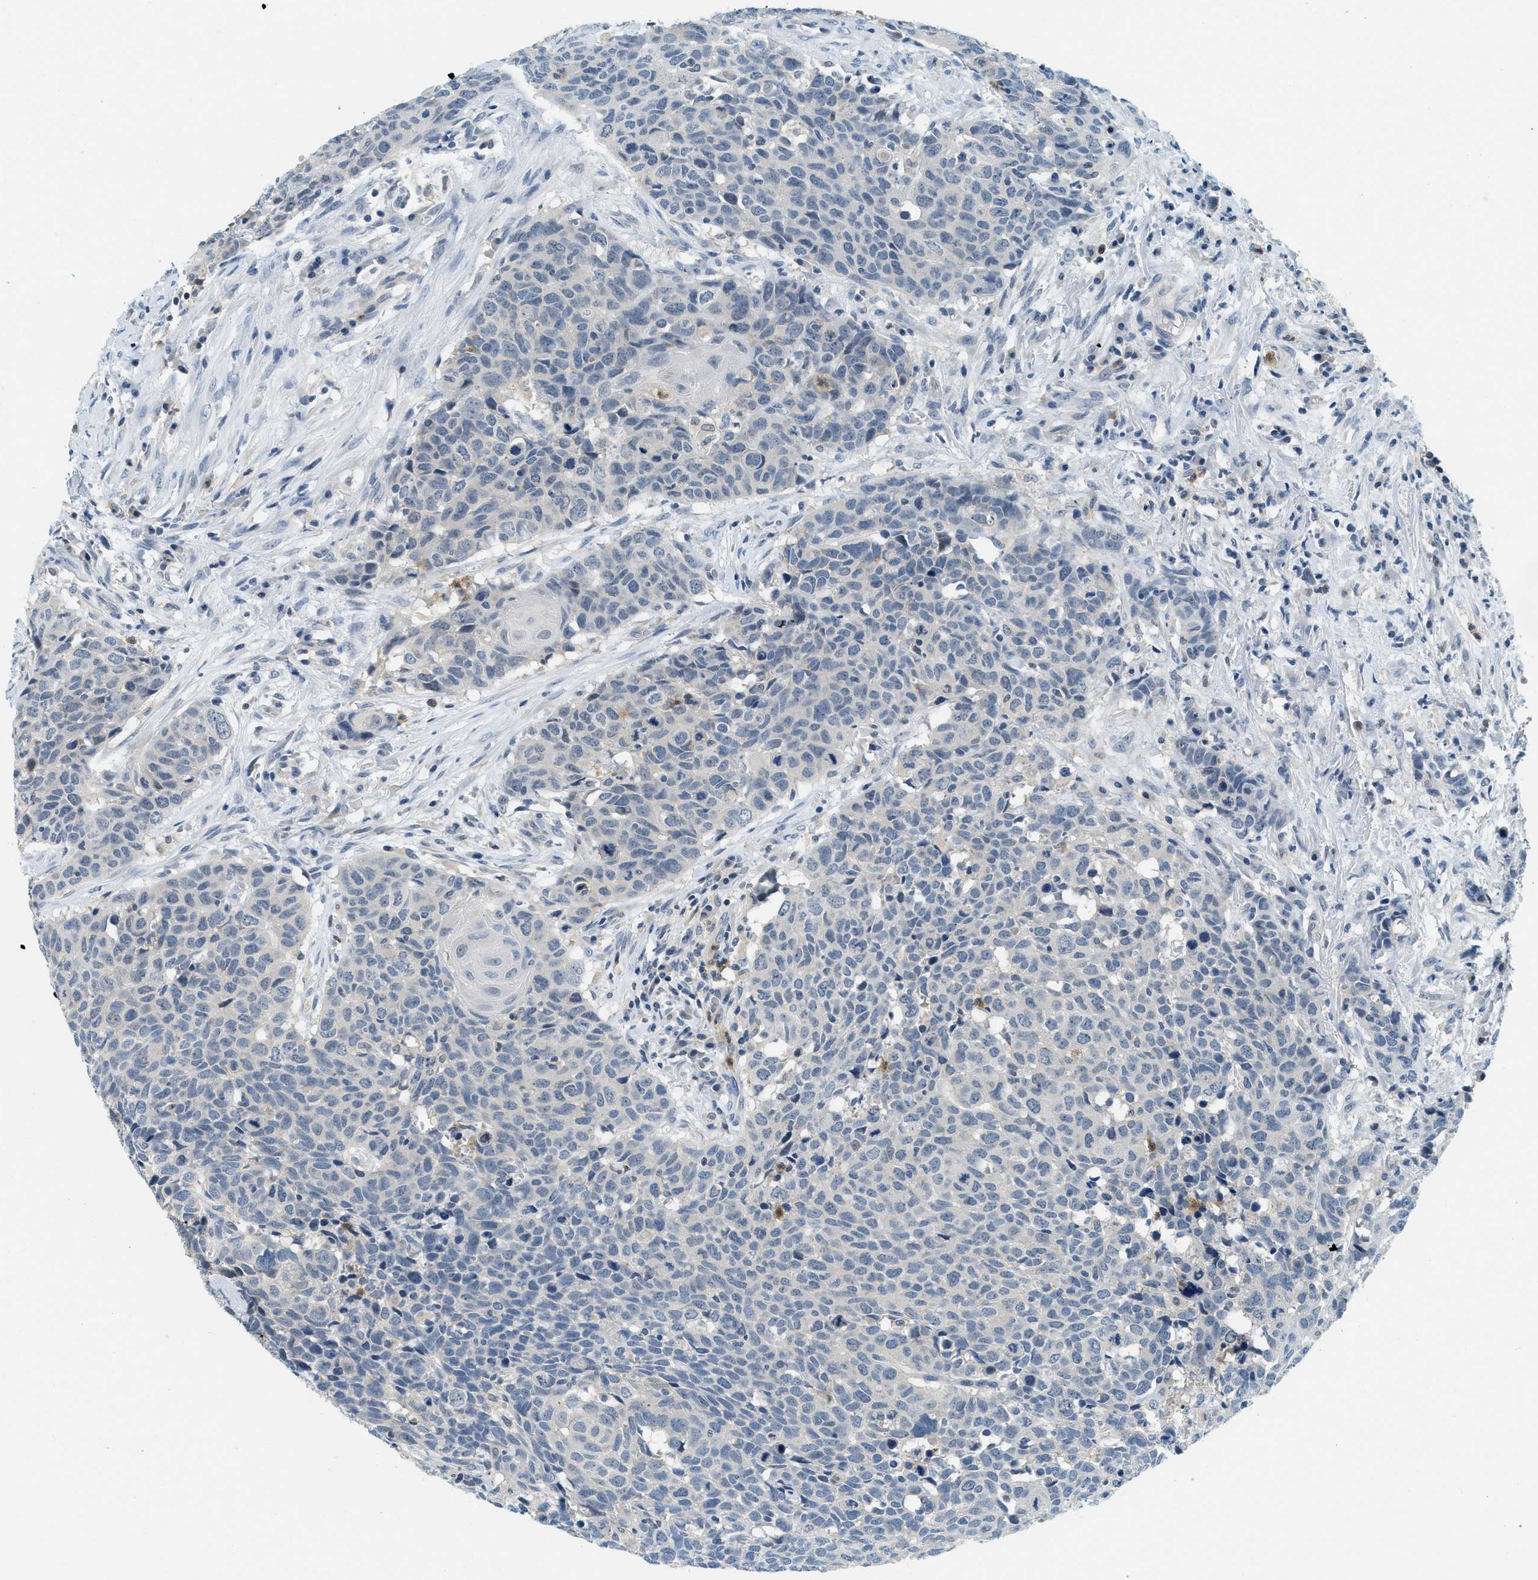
{"staining": {"intensity": "negative", "quantity": "none", "location": "none"}, "tissue": "head and neck cancer", "cell_type": "Tumor cells", "image_type": "cancer", "snomed": [{"axis": "morphology", "description": "Squamous cell carcinoma, NOS"}, {"axis": "topography", "description": "Head-Neck"}], "caption": "Tumor cells are negative for brown protein staining in head and neck cancer (squamous cell carcinoma).", "gene": "RASGRP2", "patient": {"sex": "male", "age": 66}}